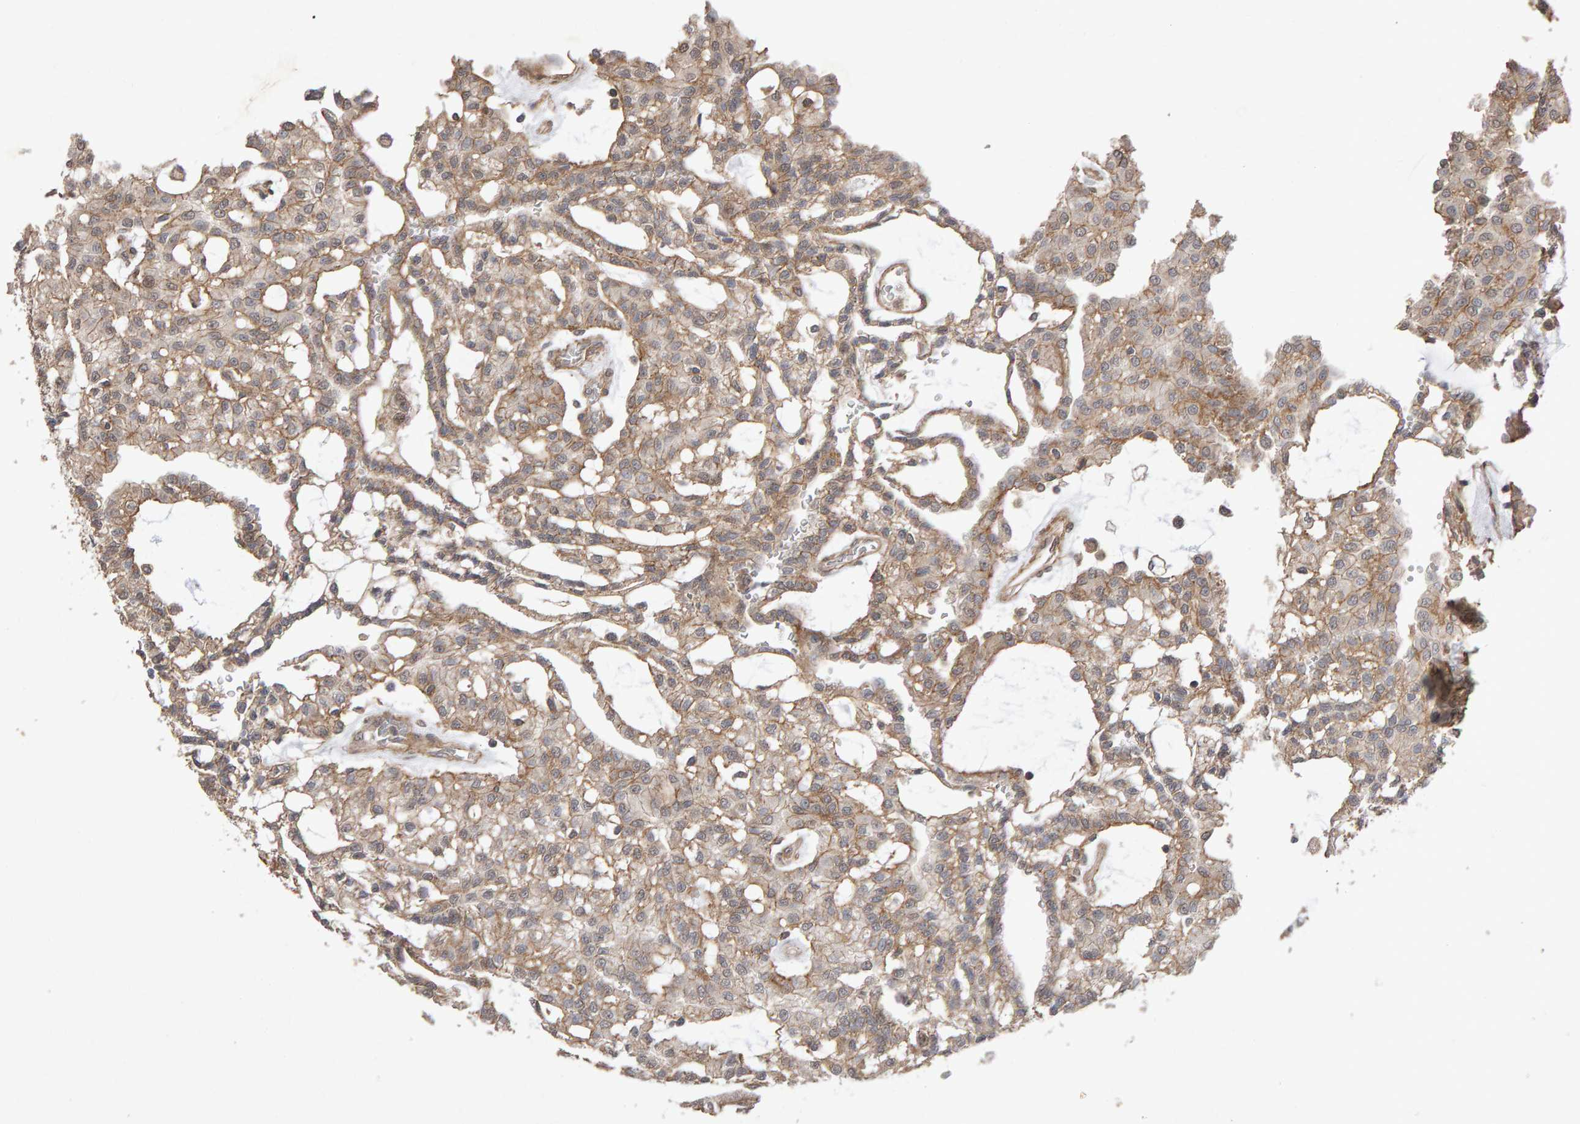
{"staining": {"intensity": "moderate", "quantity": "<25%", "location": "cytoplasmic/membranous"}, "tissue": "renal cancer", "cell_type": "Tumor cells", "image_type": "cancer", "snomed": [{"axis": "morphology", "description": "Adenocarcinoma, NOS"}, {"axis": "topography", "description": "Kidney"}], "caption": "Immunohistochemistry (IHC) of human renal cancer reveals low levels of moderate cytoplasmic/membranous expression in about <25% of tumor cells.", "gene": "SCRIB", "patient": {"sex": "male", "age": 63}}